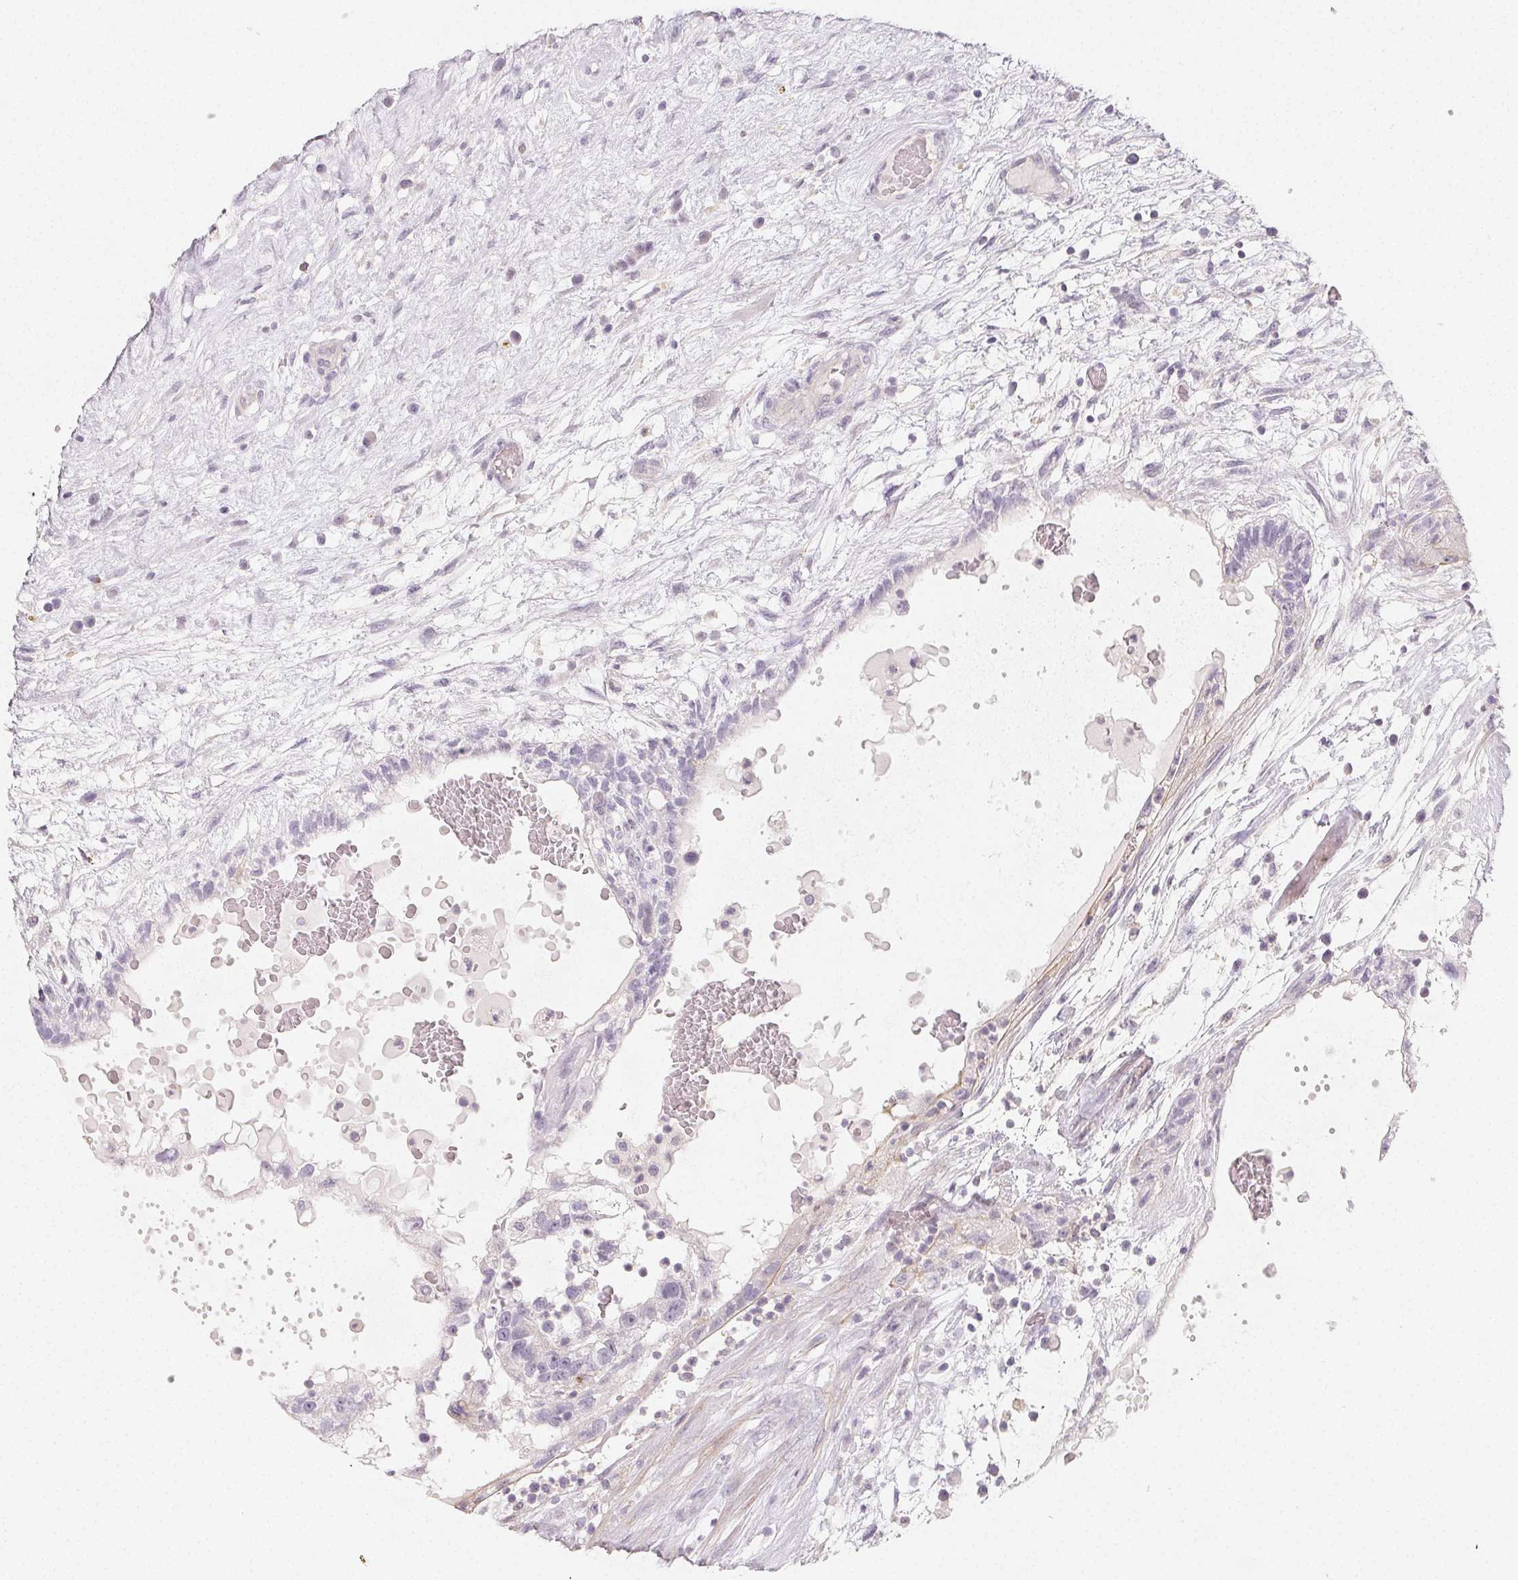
{"staining": {"intensity": "negative", "quantity": "none", "location": "none"}, "tissue": "testis cancer", "cell_type": "Tumor cells", "image_type": "cancer", "snomed": [{"axis": "morphology", "description": "Normal tissue, NOS"}, {"axis": "morphology", "description": "Carcinoma, Embryonal, NOS"}, {"axis": "topography", "description": "Testis"}], "caption": "IHC histopathology image of neoplastic tissue: human testis cancer stained with DAB exhibits no significant protein staining in tumor cells.", "gene": "LRRC23", "patient": {"sex": "male", "age": 32}}